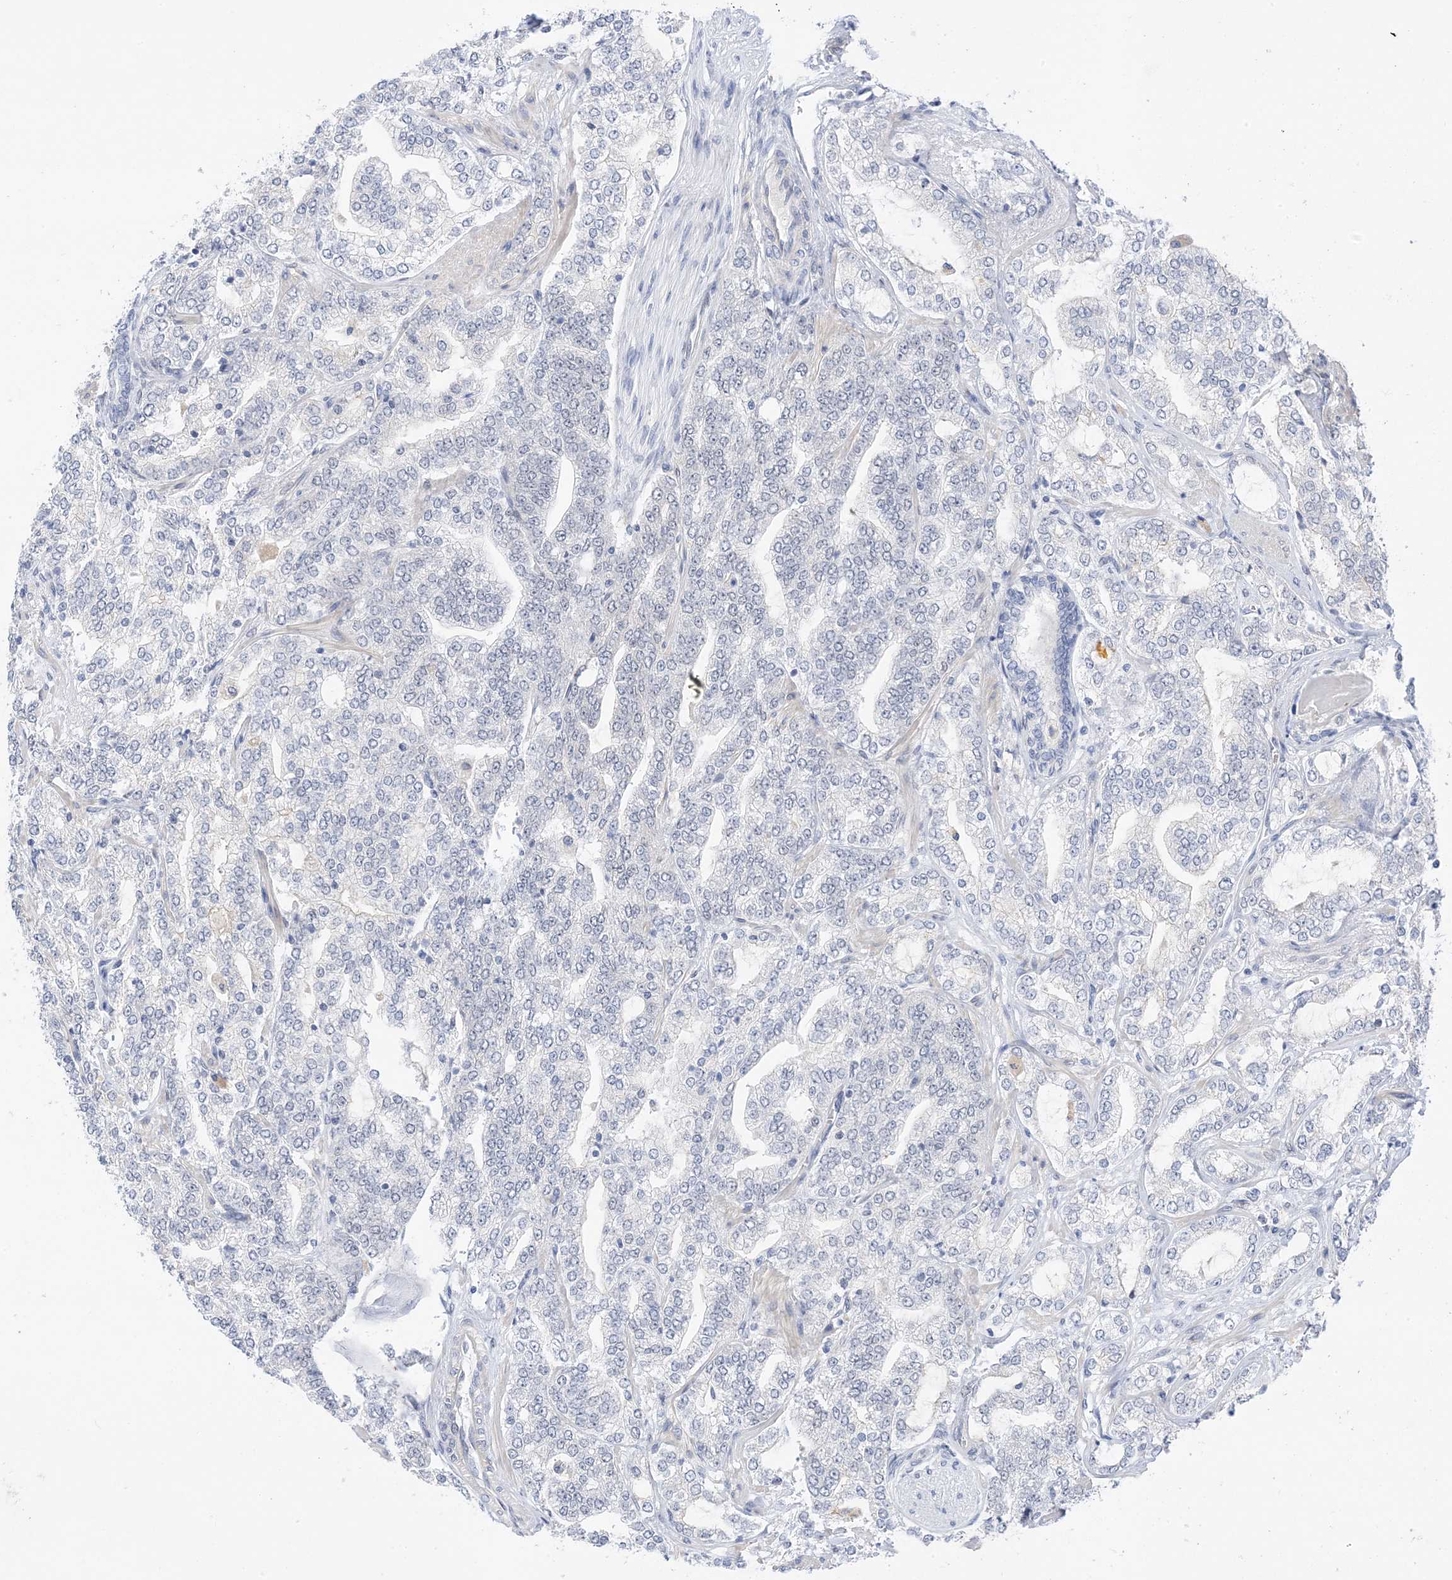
{"staining": {"intensity": "negative", "quantity": "none", "location": "none"}, "tissue": "prostate cancer", "cell_type": "Tumor cells", "image_type": "cancer", "snomed": [{"axis": "morphology", "description": "Adenocarcinoma, High grade"}, {"axis": "topography", "description": "Prostate"}], "caption": "The IHC photomicrograph has no significant expression in tumor cells of adenocarcinoma (high-grade) (prostate) tissue.", "gene": "MSL3", "patient": {"sex": "male", "age": 64}}